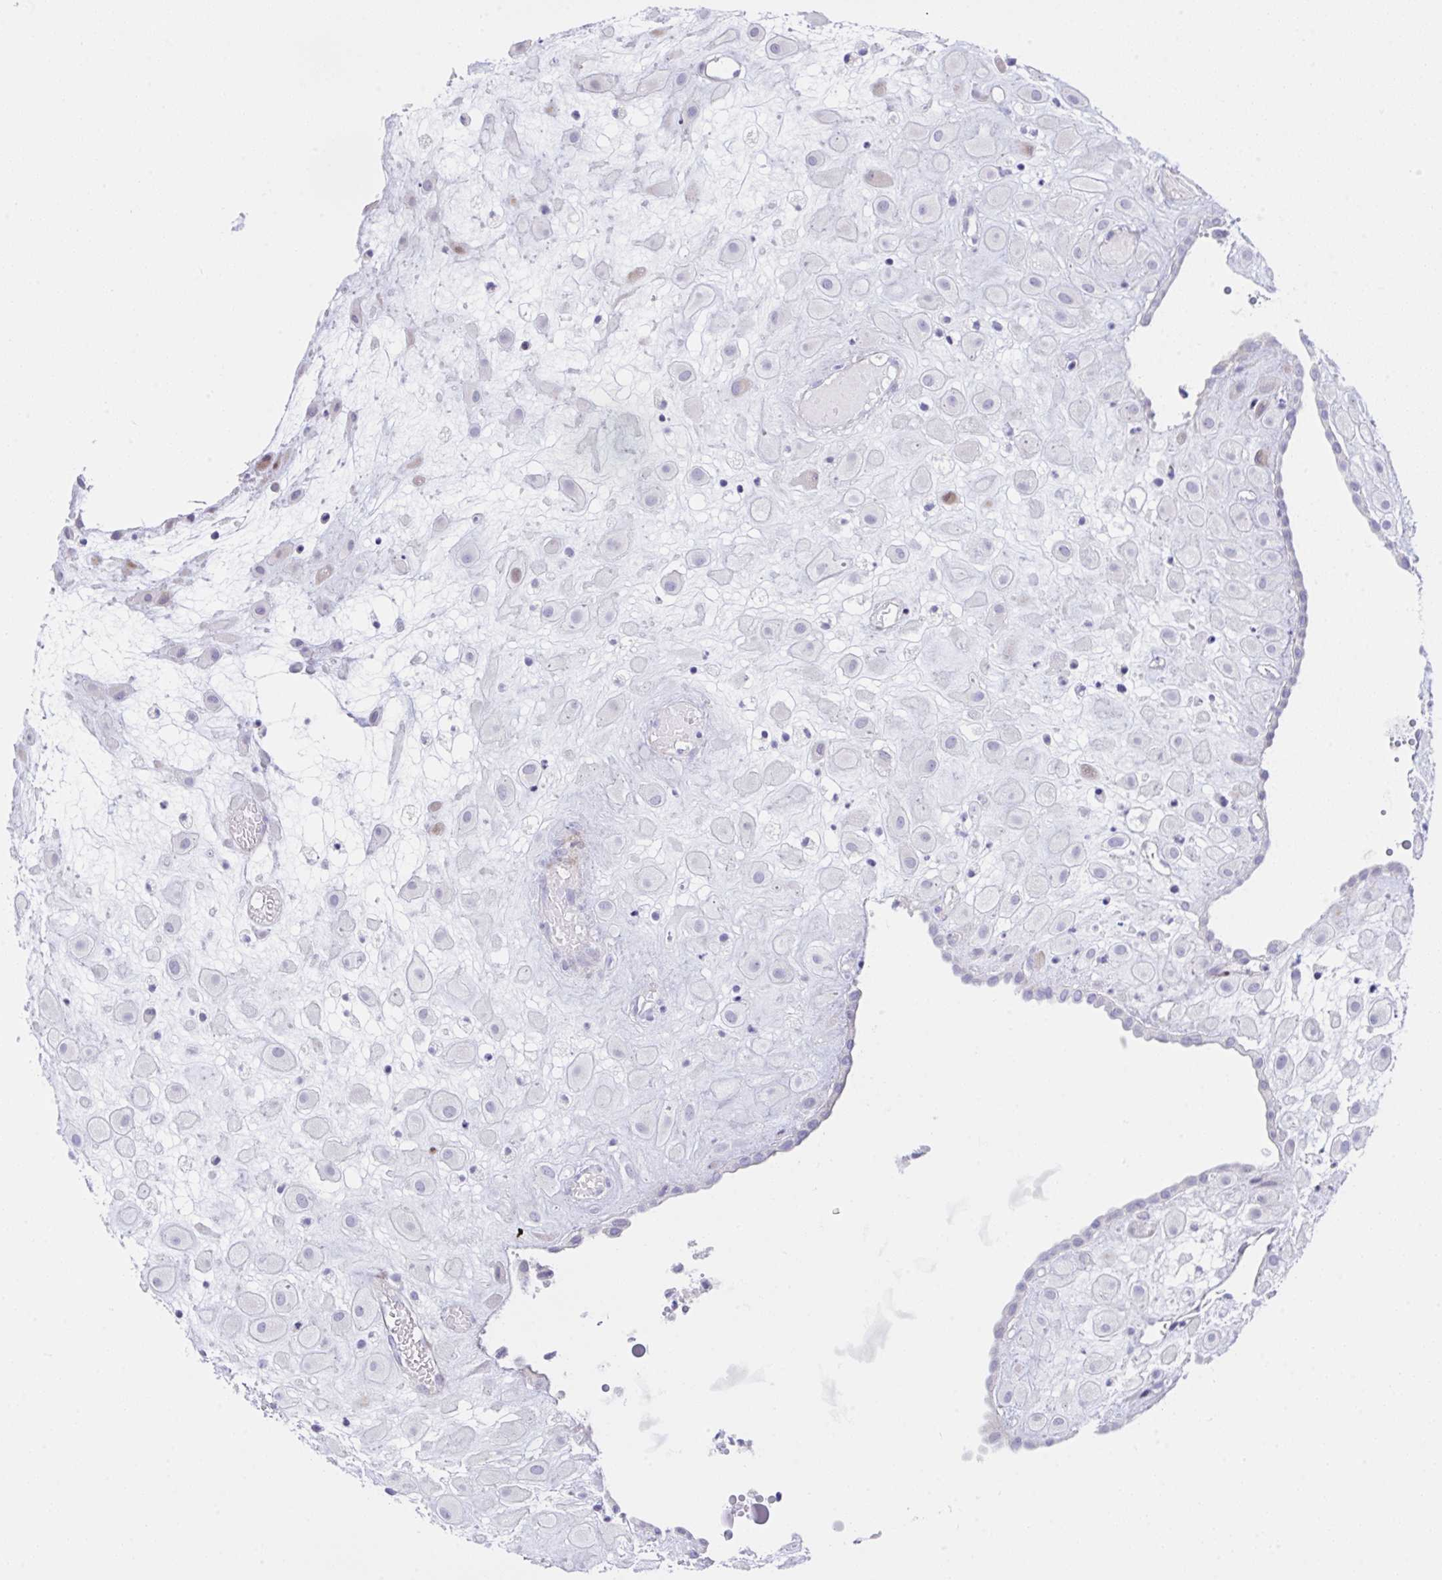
{"staining": {"intensity": "negative", "quantity": "none", "location": "none"}, "tissue": "placenta", "cell_type": "Decidual cells", "image_type": "normal", "snomed": [{"axis": "morphology", "description": "Normal tissue, NOS"}, {"axis": "topography", "description": "Placenta"}], "caption": "High power microscopy image of an immunohistochemistry (IHC) image of benign placenta, revealing no significant expression in decidual cells.", "gene": "ZNF713", "patient": {"sex": "female", "age": 24}}